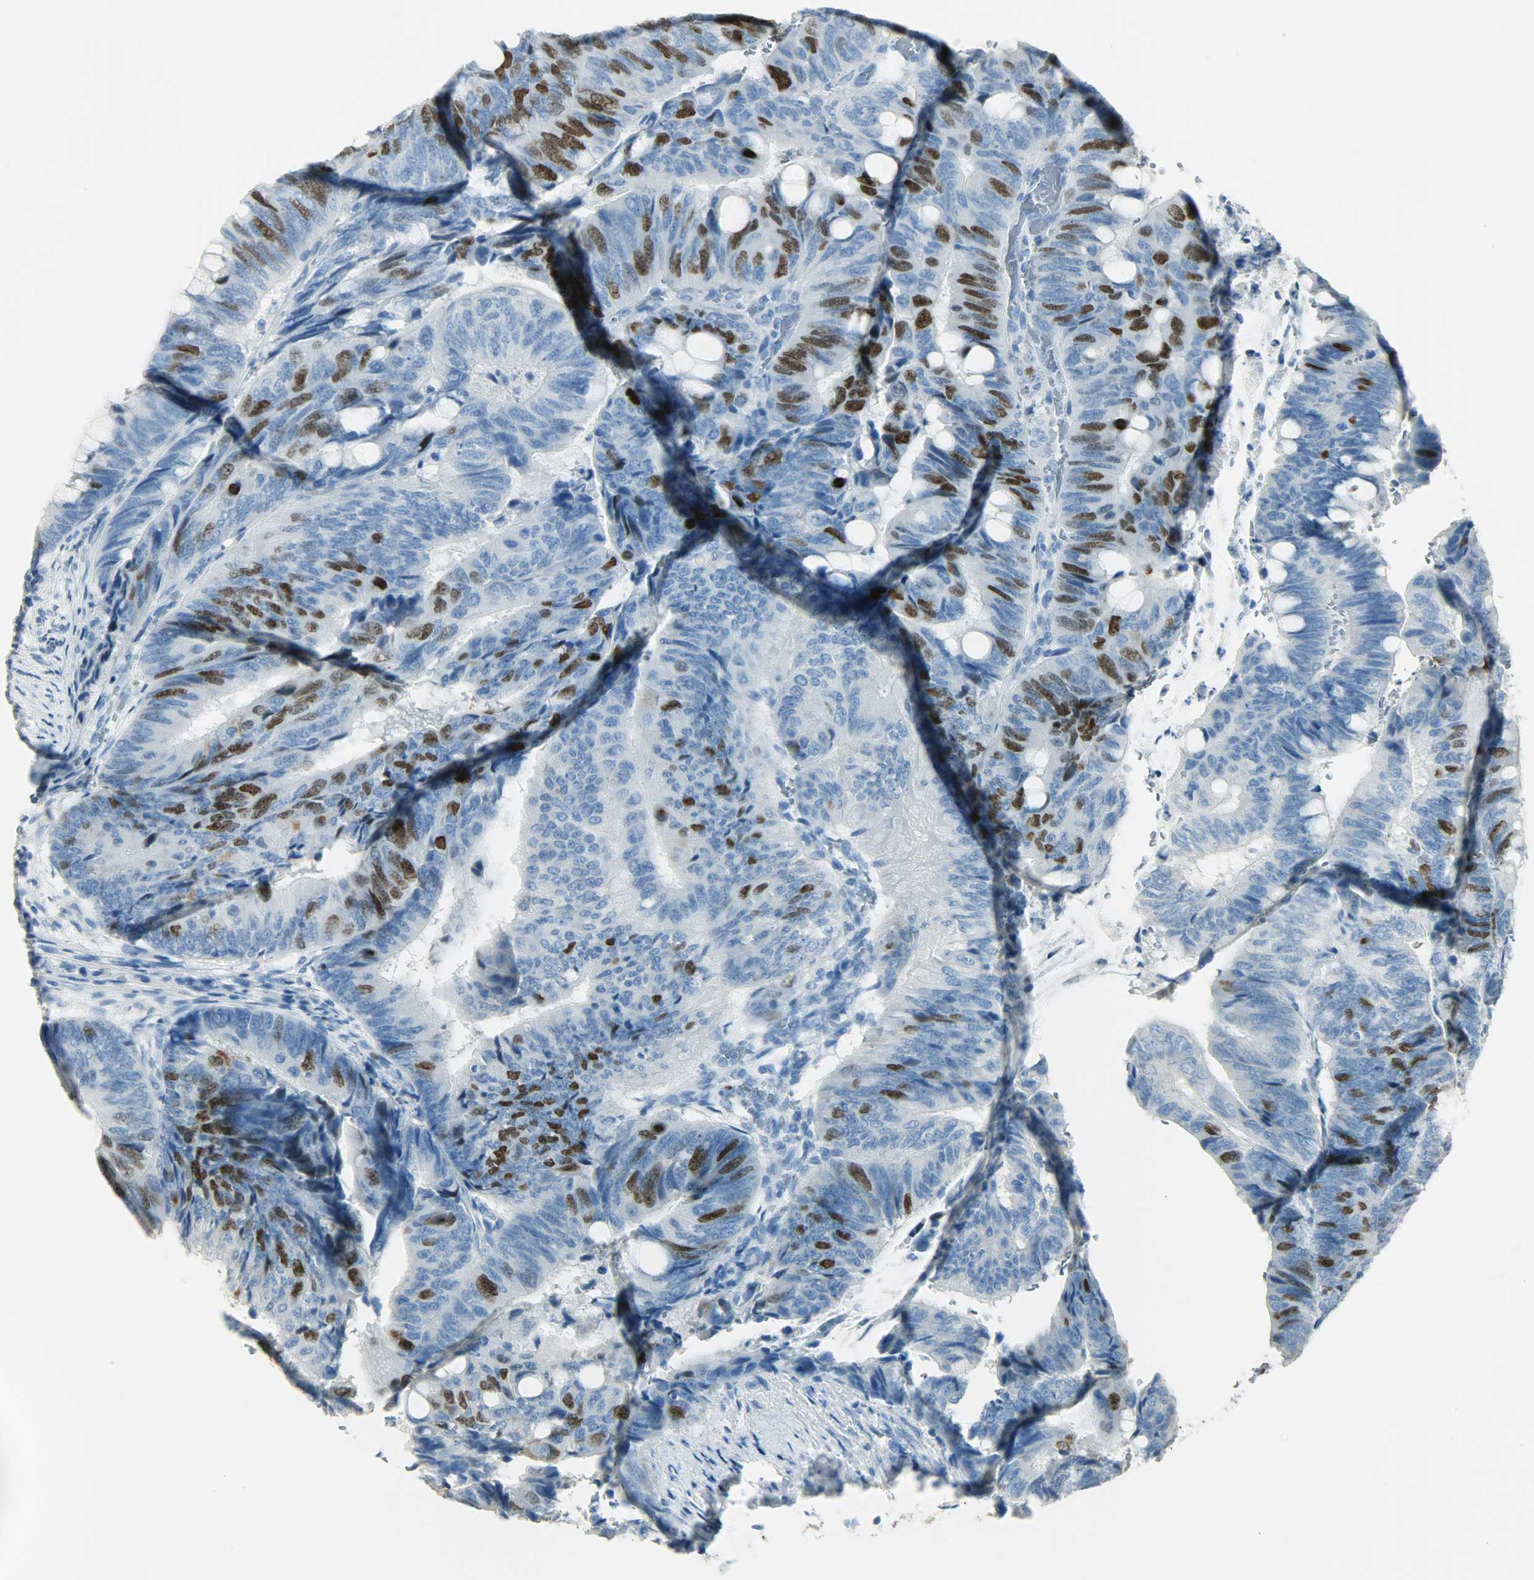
{"staining": {"intensity": "strong", "quantity": "<25%", "location": "nuclear"}, "tissue": "colorectal cancer", "cell_type": "Tumor cells", "image_type": "cancer", "snomed": [{"axis": "morphology", "description": "Normal tissue, NOS"}, {"axis": "morphology", "description": "Adenocarcinoma, NOS"}, {"axis": "topography", "description": "Rectum"}, {"axis": "topography", "description": "Peripheral nerve tissue"}], "caption": "Immunohistochemistry (IHC) photomicrograph of colorectal cancer stained for a protein (brown), which displays medium levels of strong nuclear positivity in about <25% of tumor cells.", "gene": "TPX2", "patient": {"sex": "male", "age": 92}}